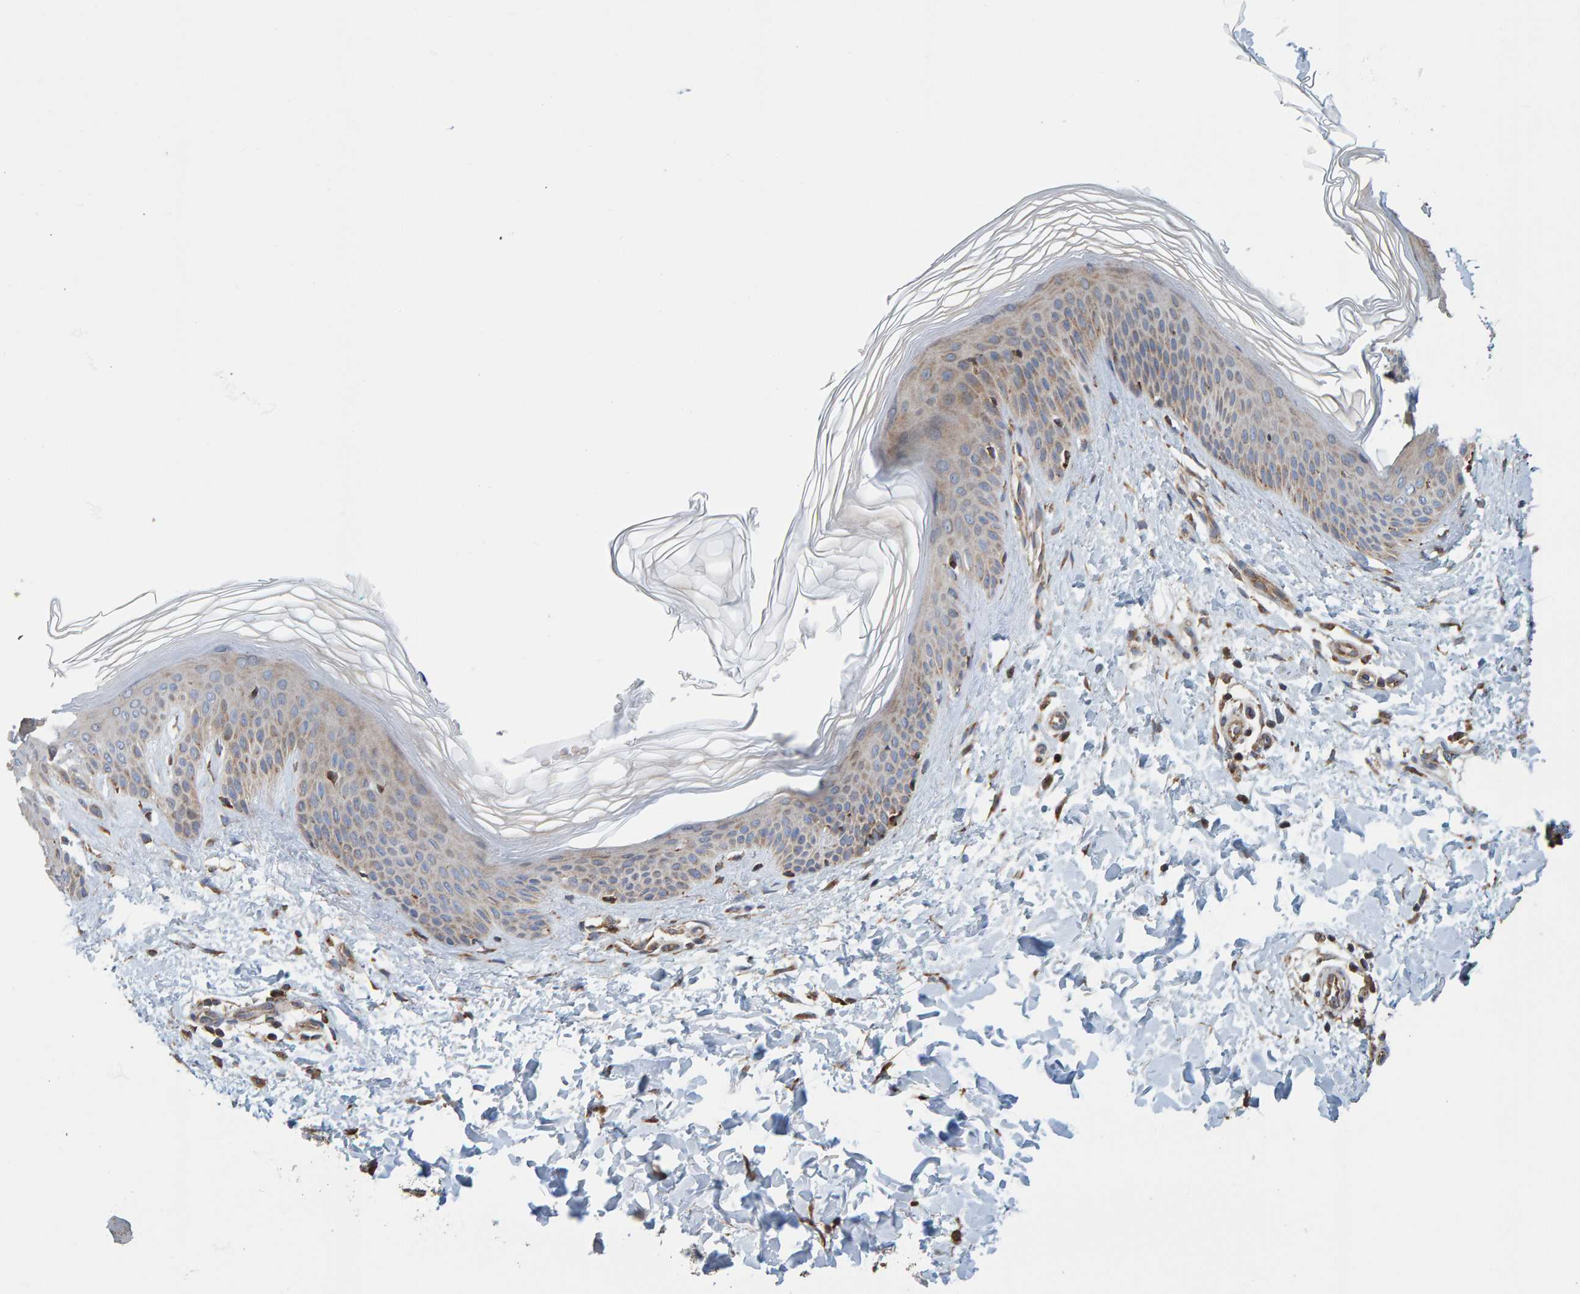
{"staining": {"intensity": "moderate", "quantity": "25%-75%", "location": "cytoplasmic/membranous"}, "tissue": "skin", "cell_type": "Fibroblasts", "image_type": "normal", "snomed": [{"axis": "morphology", "description": "Normal tissue, NOS"}, {"axis": "morphology", "description": "Malignant melanoma, Metastatic site"}, {"axis": "topography", "description": "Skin"}], "caption": "Skin stained with IHC reveals moderate cytoplasmic/membranous expression in about 25%-75% of fibroblasts.", "gene": "MRPL45", "patient": {"sex": "male", "age": 41}}